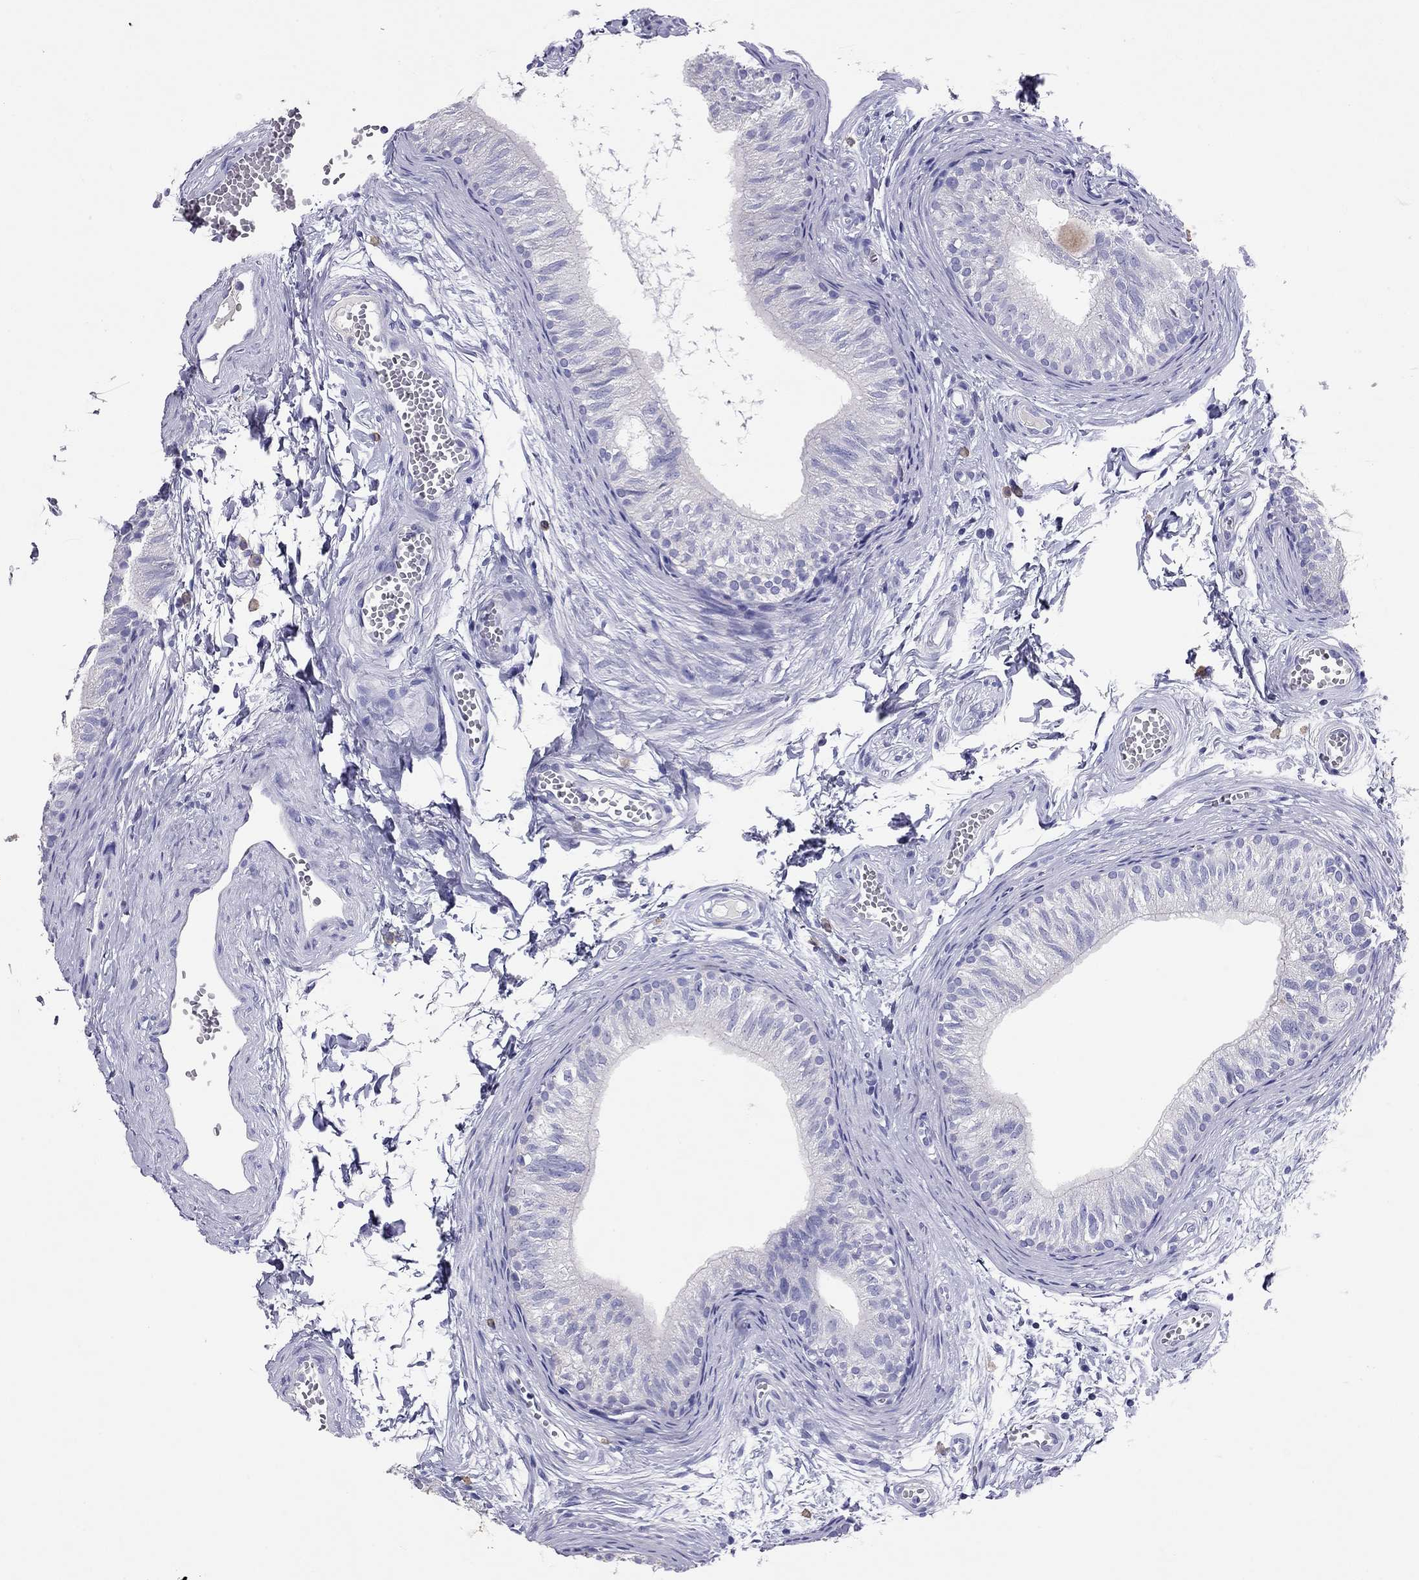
{"staining": {"intensity": "negative", "quantity": "none", "location": "none"}, "tissue": "epididymis", "cell_type": "Glandular cells", "image_type": "normal", "snomed": [{"axis": "morphology", "description": "Normal tissue, NOS"}, {"axis": "topography", "description": "Epididymis"}], "caption": "The image displays no staining of glandular cells in benign epididymis.", "gene": "CALHM1", "patient": {"sex": "male", "age": 22}}